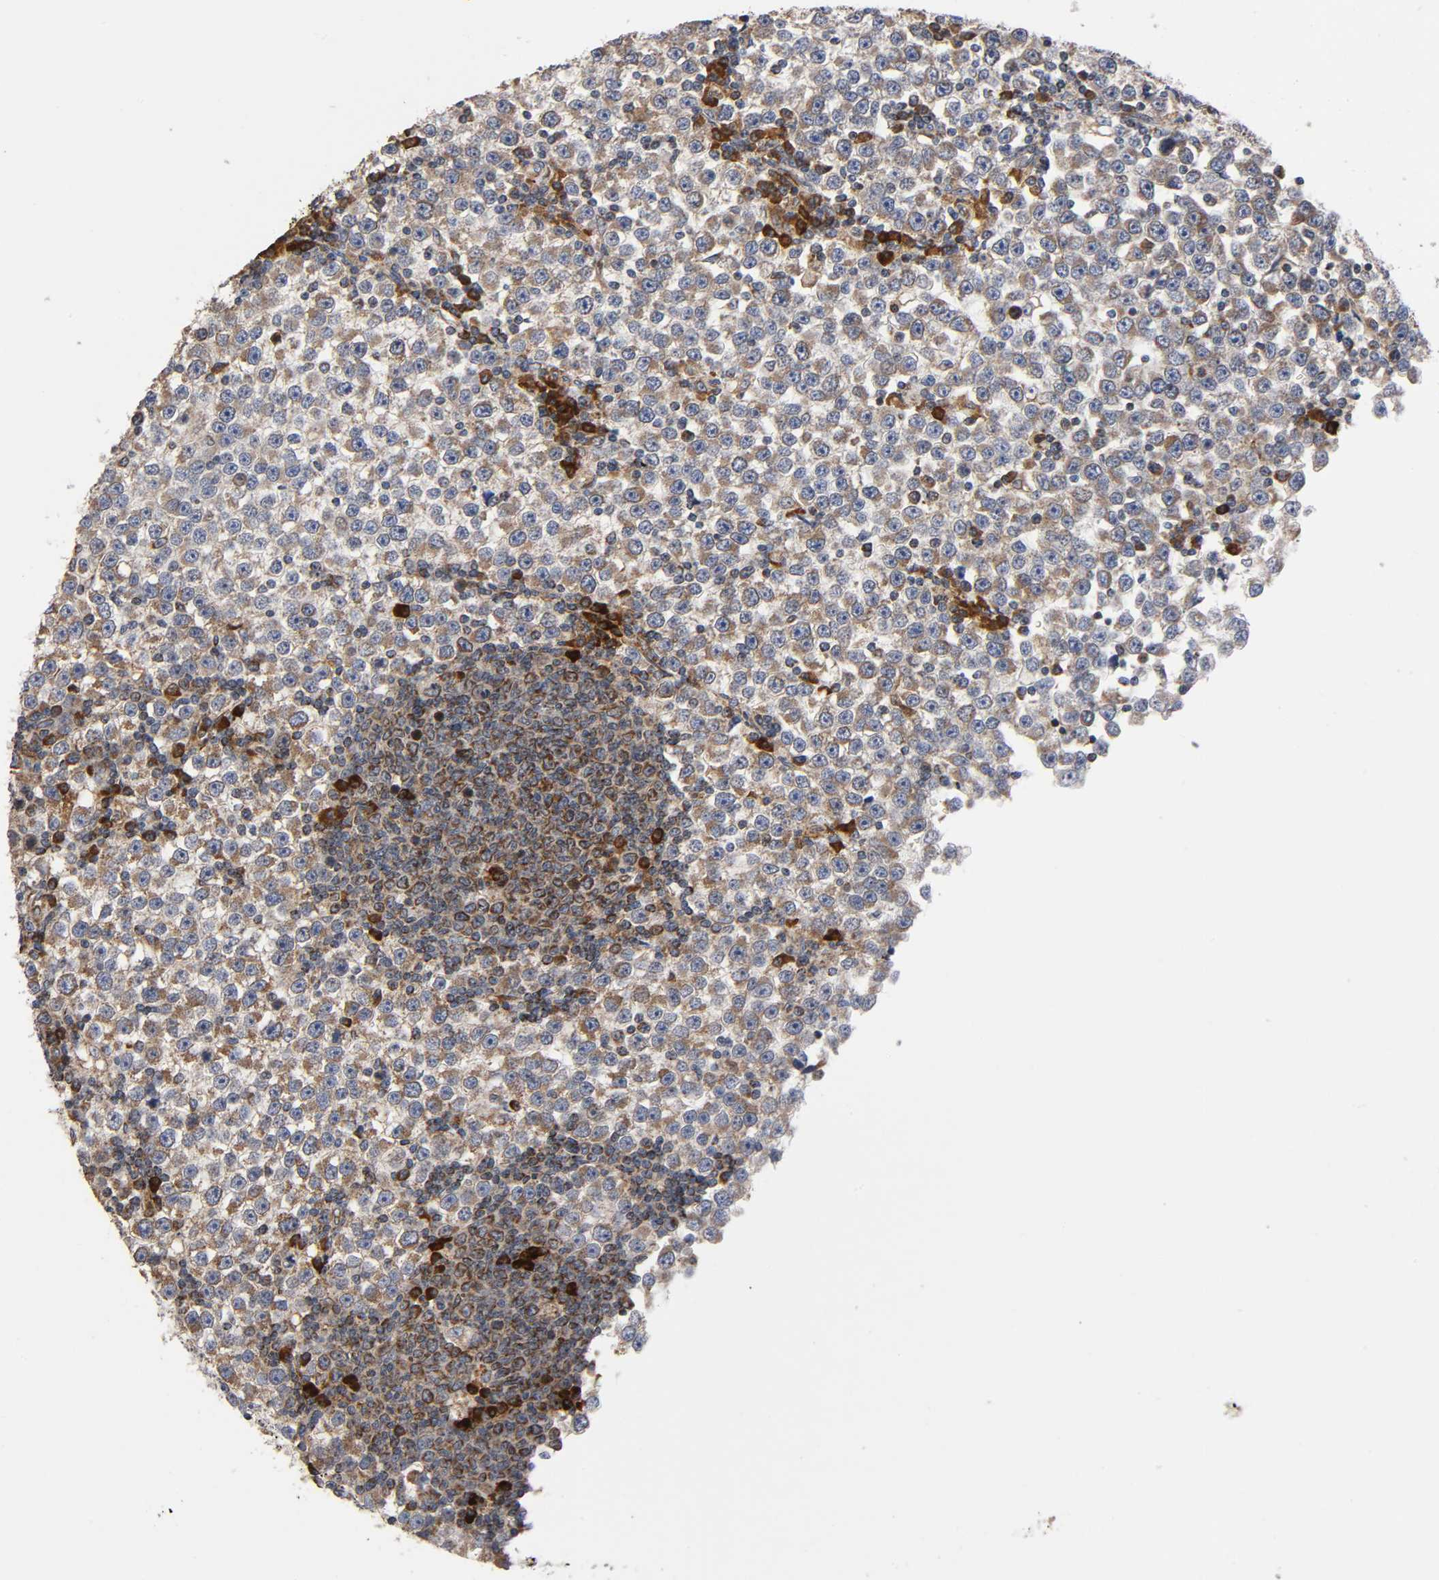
{"staining": {"intensity": "weak", "quantity": ">75%", "location": "cytoplasmic/membranous"}, "tissue": "testis cancer", "cell_type": "Tumor cells", "image_type": "cancer", "snomed": [{"axis": "morphology", "description": "Seminoma, NOS"}, {"axis": "topography", "description": "Testis"}], "caption": "Immunohistochemistry (IHC) photomicrograph of testis seminoma stained for a protein (brown), which shows low levels of weak cytoplasmic/membranous positivity in approximately >75% of tumor cells.", "gene": "MAP3K1", "patient": {"sex": "male", "age": 65}}